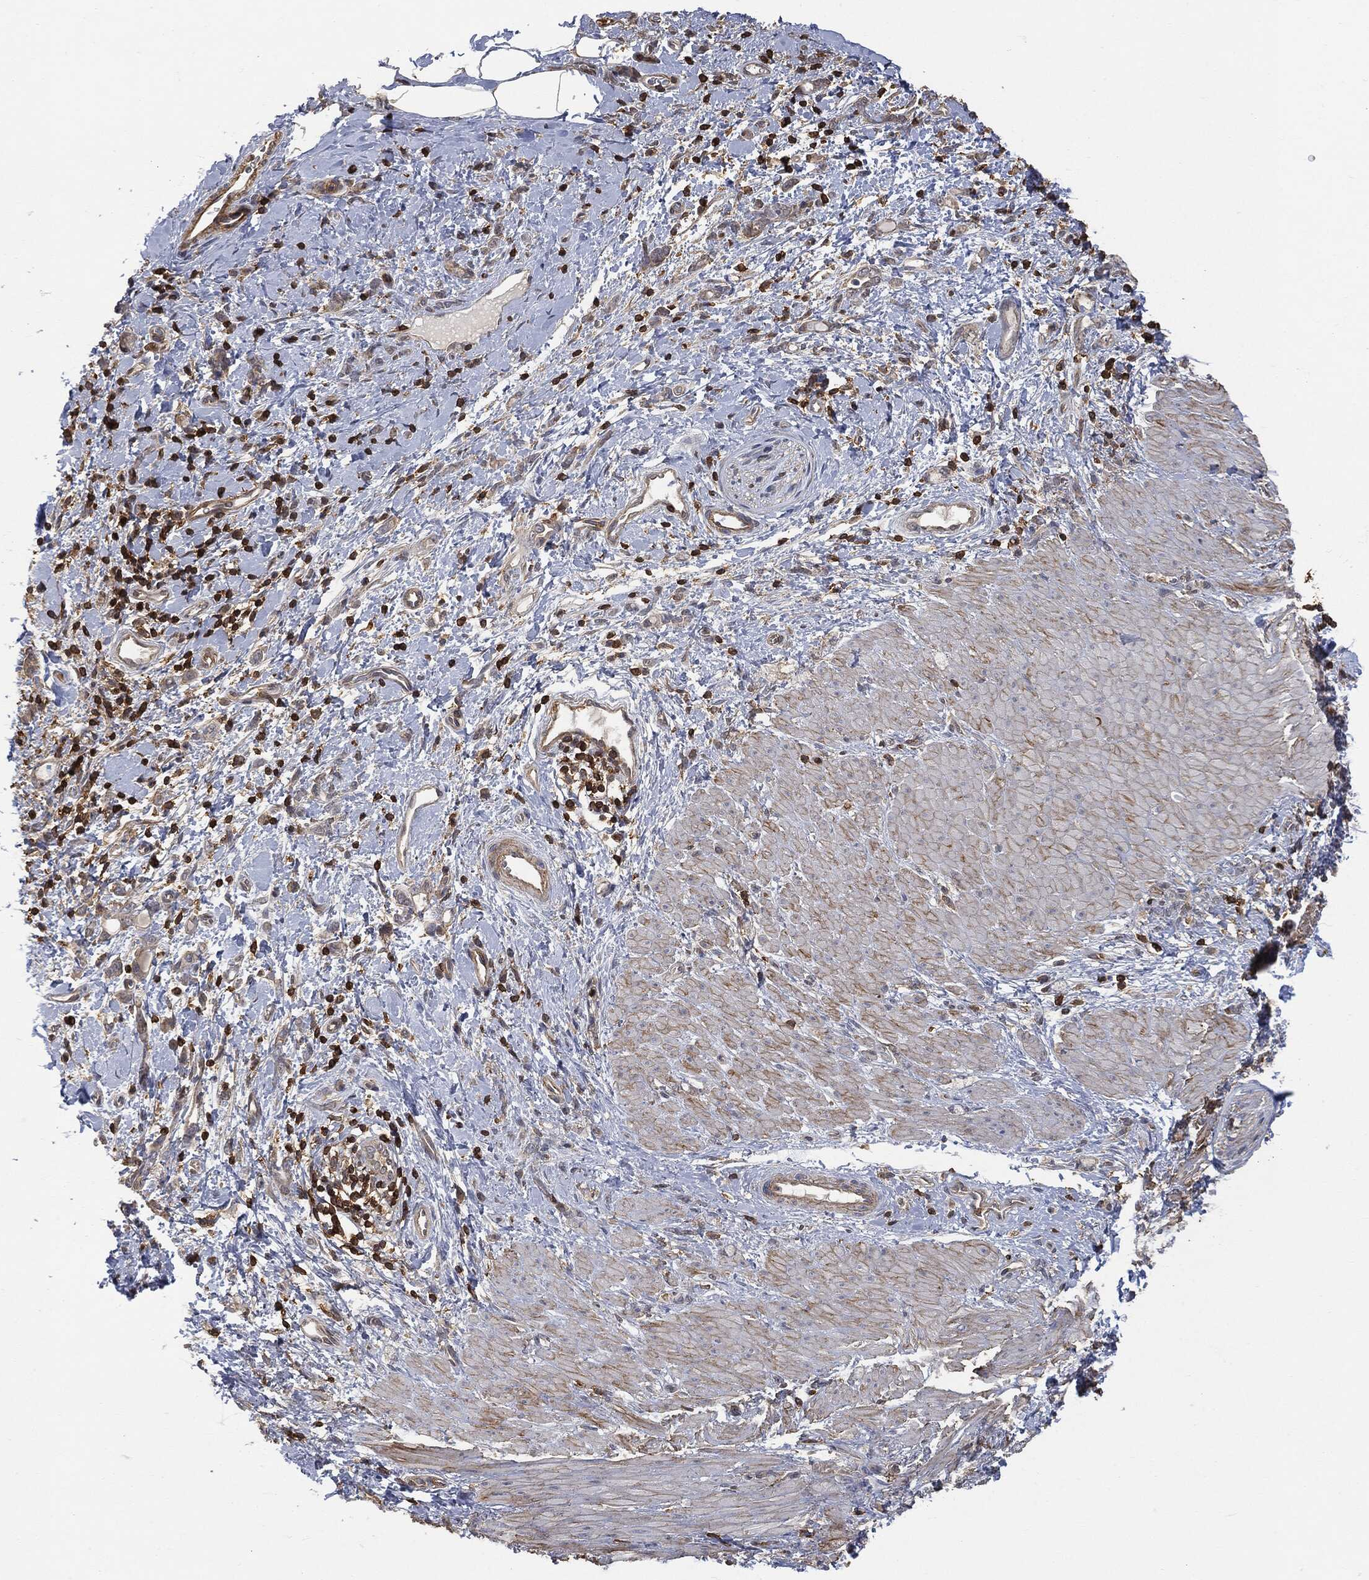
{"staining": {"intensity": "negative", "quantity": "none", "location": "none"}, "tissue": "stomach cancer", "cell_type": "Tumor cells", "image_type": "cancer", "snomed": [{"axis": "morphology", "description": "Normal tissue, NOS"}, {"axis": "morphology", "description": "Adenocarcinoma, NOS"}, {"axis": "topography", "description": "Stomach"}], "caption": "Immunohistochemical staining of human adenocarcinoma (stomach) demonstrates no significant expression in tumor cells. The staining was performed using DAB (3,3'-diaminobenzidine) to visualize the protein expression in brown, while the nuclei were stained in blue with hematoxylin (Magnification: 20x).", "gene": "PSMB10", "patient": {"sex": "female", "age": 79}}